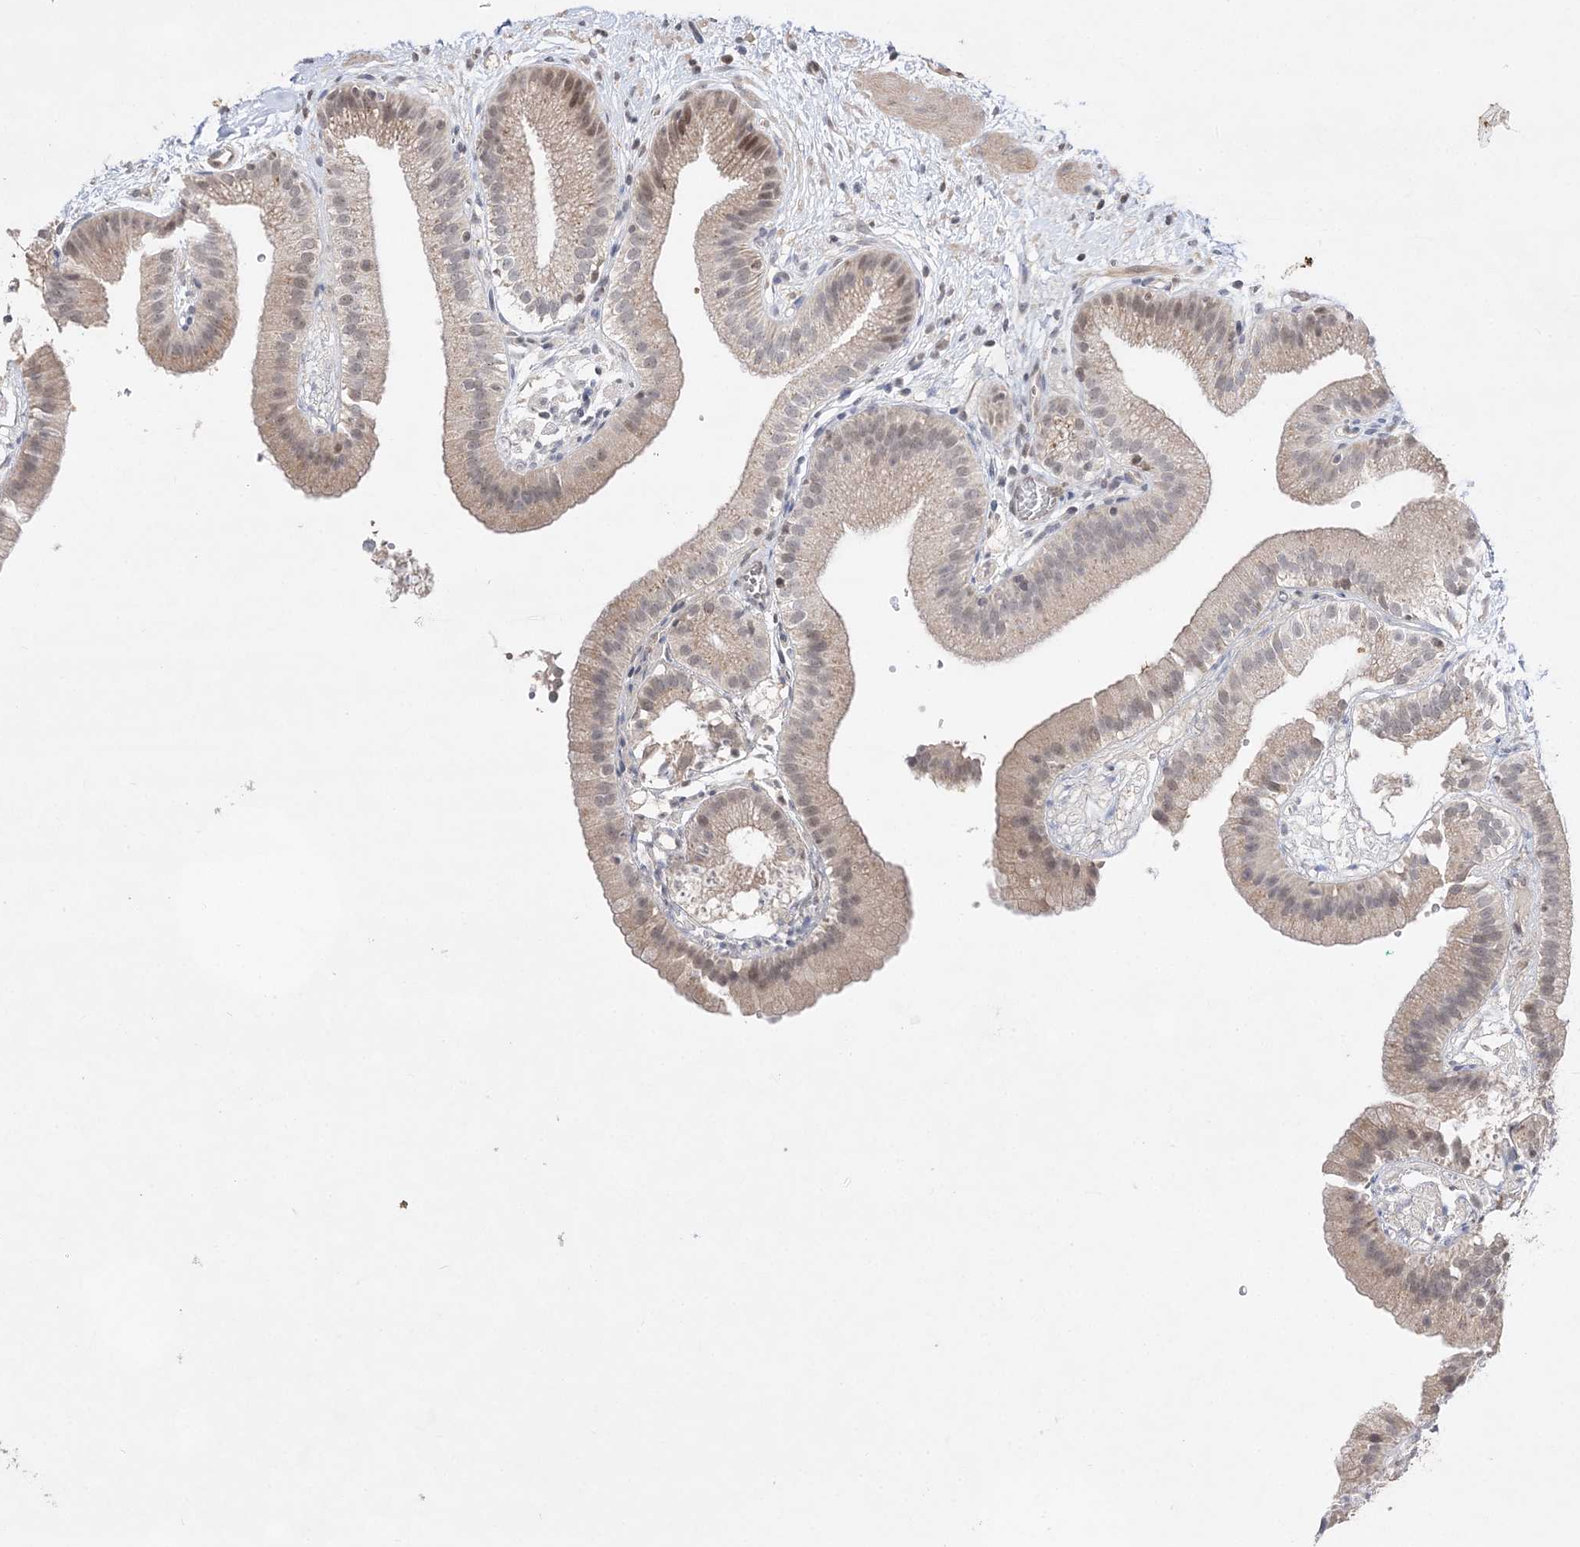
{"staining": {"intensity": "weak", "quantity": ">75%", "location": "cytoplasmic/membranous"}, "tissue": "gallbladder", "cell_type": "Glandular cells", "image_type": "normal", "snomed": [{"axis": "morphology", "description": "Normal tissue, NOS"}, {"axis": "topography", "description": "Gallbladder"}], "caption": "Immunohistochemical staining of benign human gallbladder exhibits low levels of weak cytoplasmic/membranous positivity in approximately >75% of glandular cells.", "gene": "TMEM132B", "patient": {"sex": "male", "age": 55}}